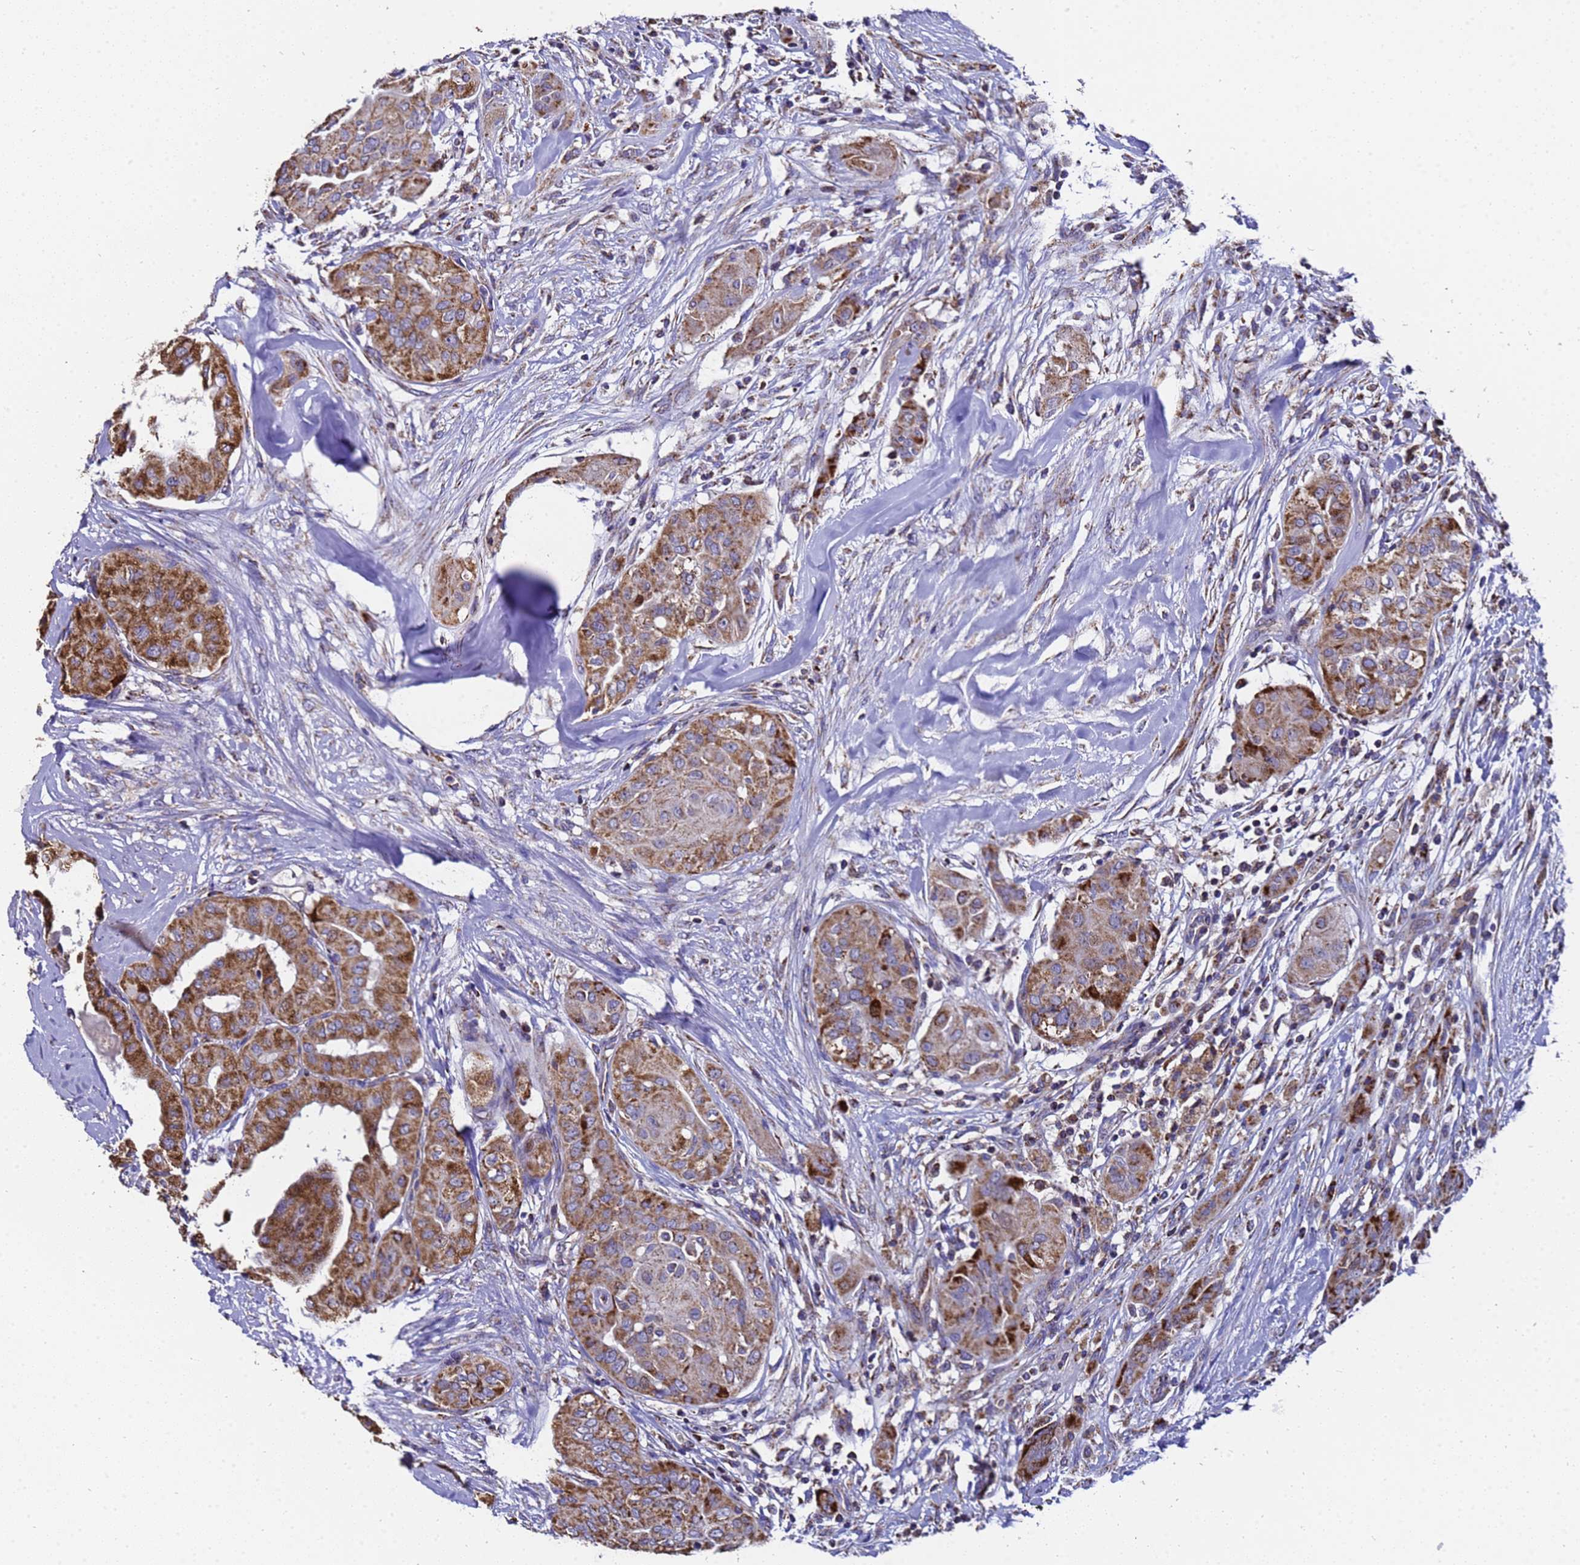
{"staining": {"intensity": "strong", "quantity": ">75%", "location": "cytoplasmic/membranous"}, "tissue": "thyroid cancer", "cell_type": "Tumor cells", "image_type": "cancer", "snomed": [{"axis": "morphology", "description": "Papillary adenocarcinoma, NOS"}, {"axis": "topography", "description": "Thyroid gland"}], "caption": "Immunohistochemical staining of human thyroid papillary adenocarcinoma reveals high levels of strong cytoplasmic/membranous expression in about >75% of tumor cells. The staining was performed using DAB (3,3'-diaminobenzidine), with brown indicating positive protein expression. Nuclei are stained blue with hematoxylin.", "gene": "MRPS12", "patient": {"sex": "female", "age": 59}}